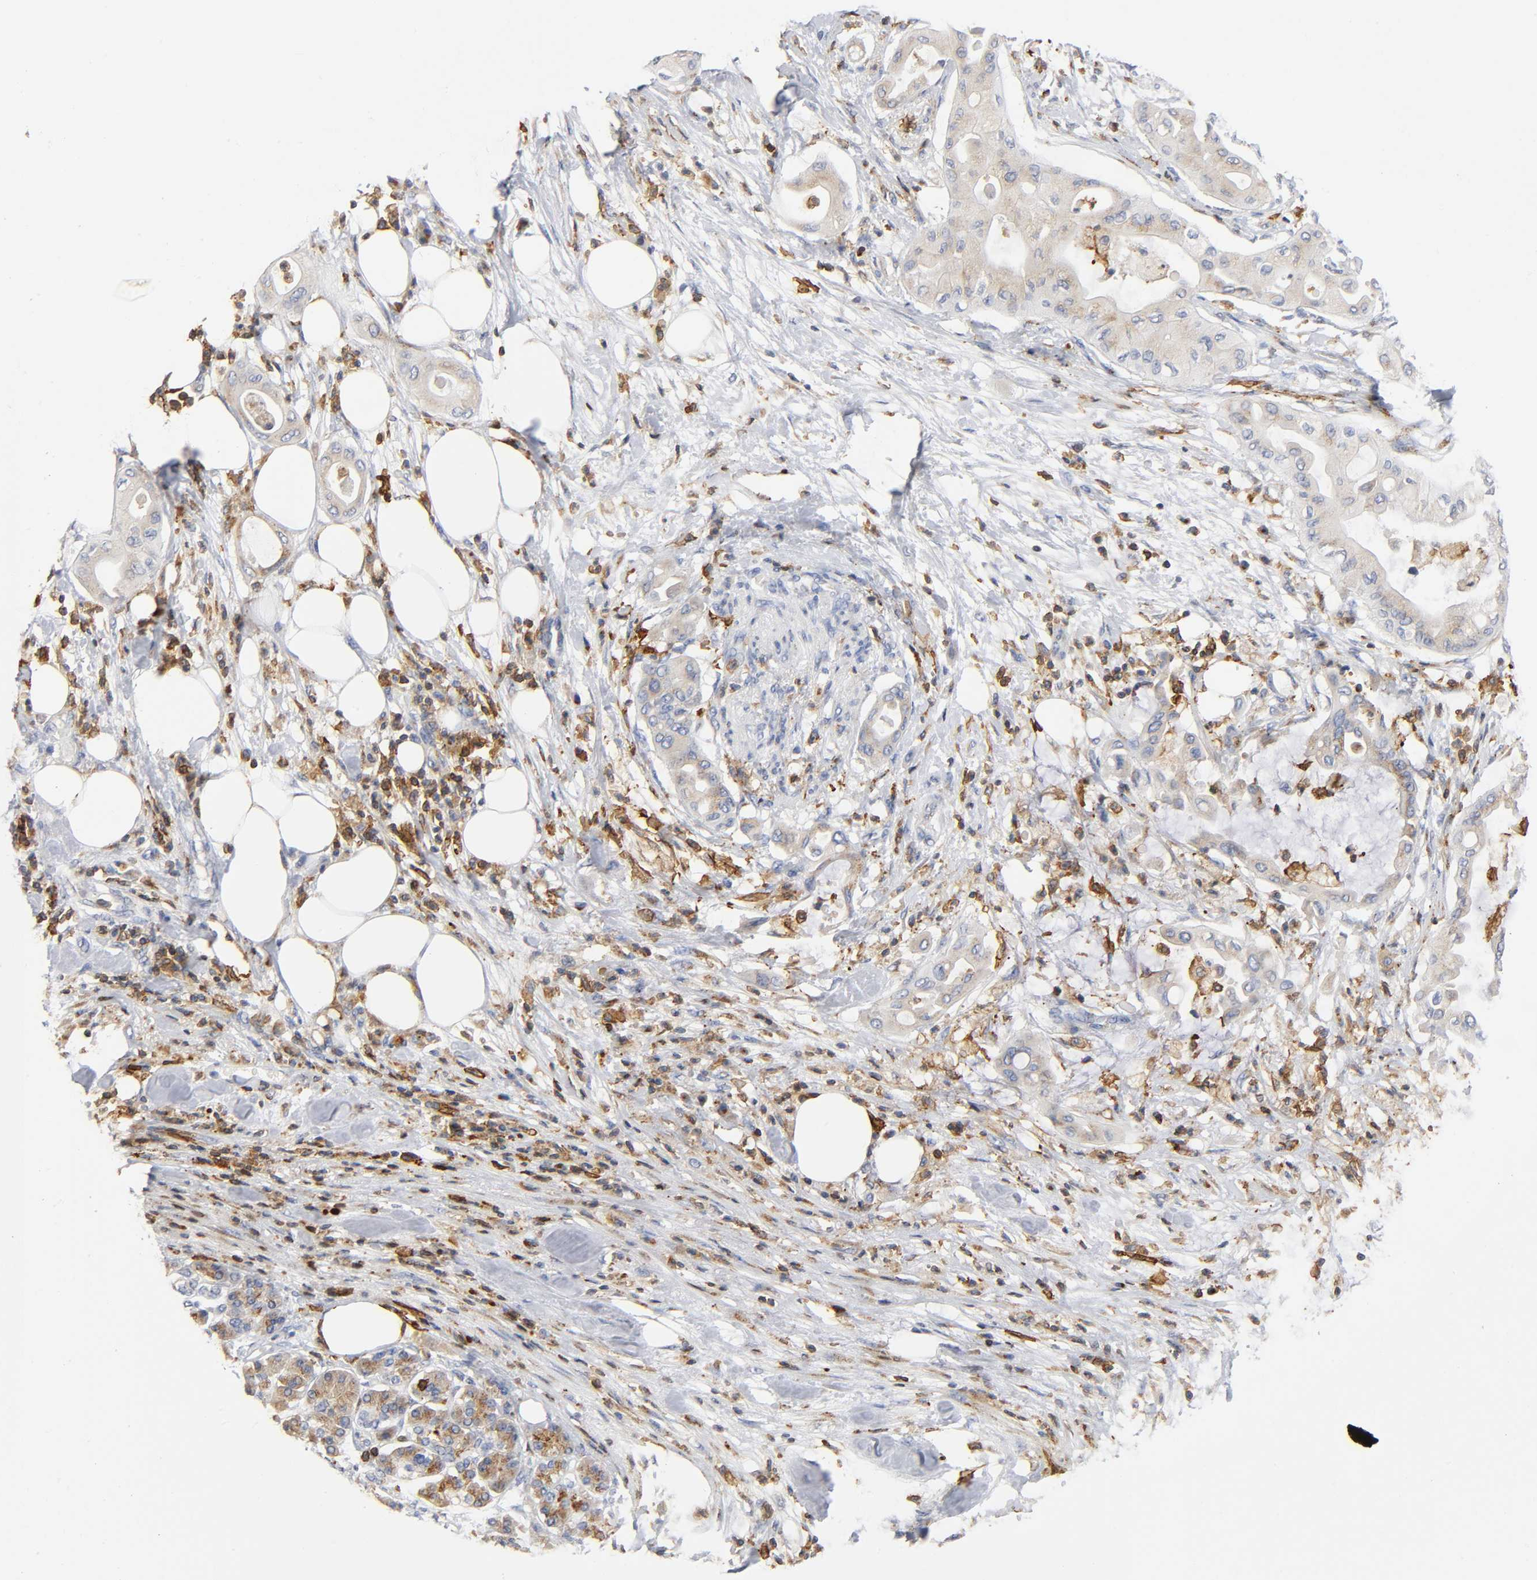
{"staining": {"intensity": "moderate", "quantity": "25%-75%", "location": "cytoplasmic/membranous"}, "tissue": "pancreatic cancer", "cell_type": "Tumor cells", "image_type": "cancer", "snomed": [{"axis": "morphology", "description": "Adenocarcinoma, NOS"}, {"axis": "morphology", "description": "Adenocarcinoma, metastatic, NOS"}, {"axis": "topography", "description": "Lymph node"}, {"axis": "topography", "description": "Pancreas"}, {"axis": "topography", "description": "Duodenum"}], "caption": "Pancreatic metastatic adenocarcinoma was stained to show a protein in brown. There is medium levels of moderate cytoplasmic/membranous positivity in approximately 25%-75% of tumor cells. (brown staining indicates protein expression, while blue staining denotes nuclei).", "gene": "CAPN10", "patient": {"sex": "female", "age": 64}}